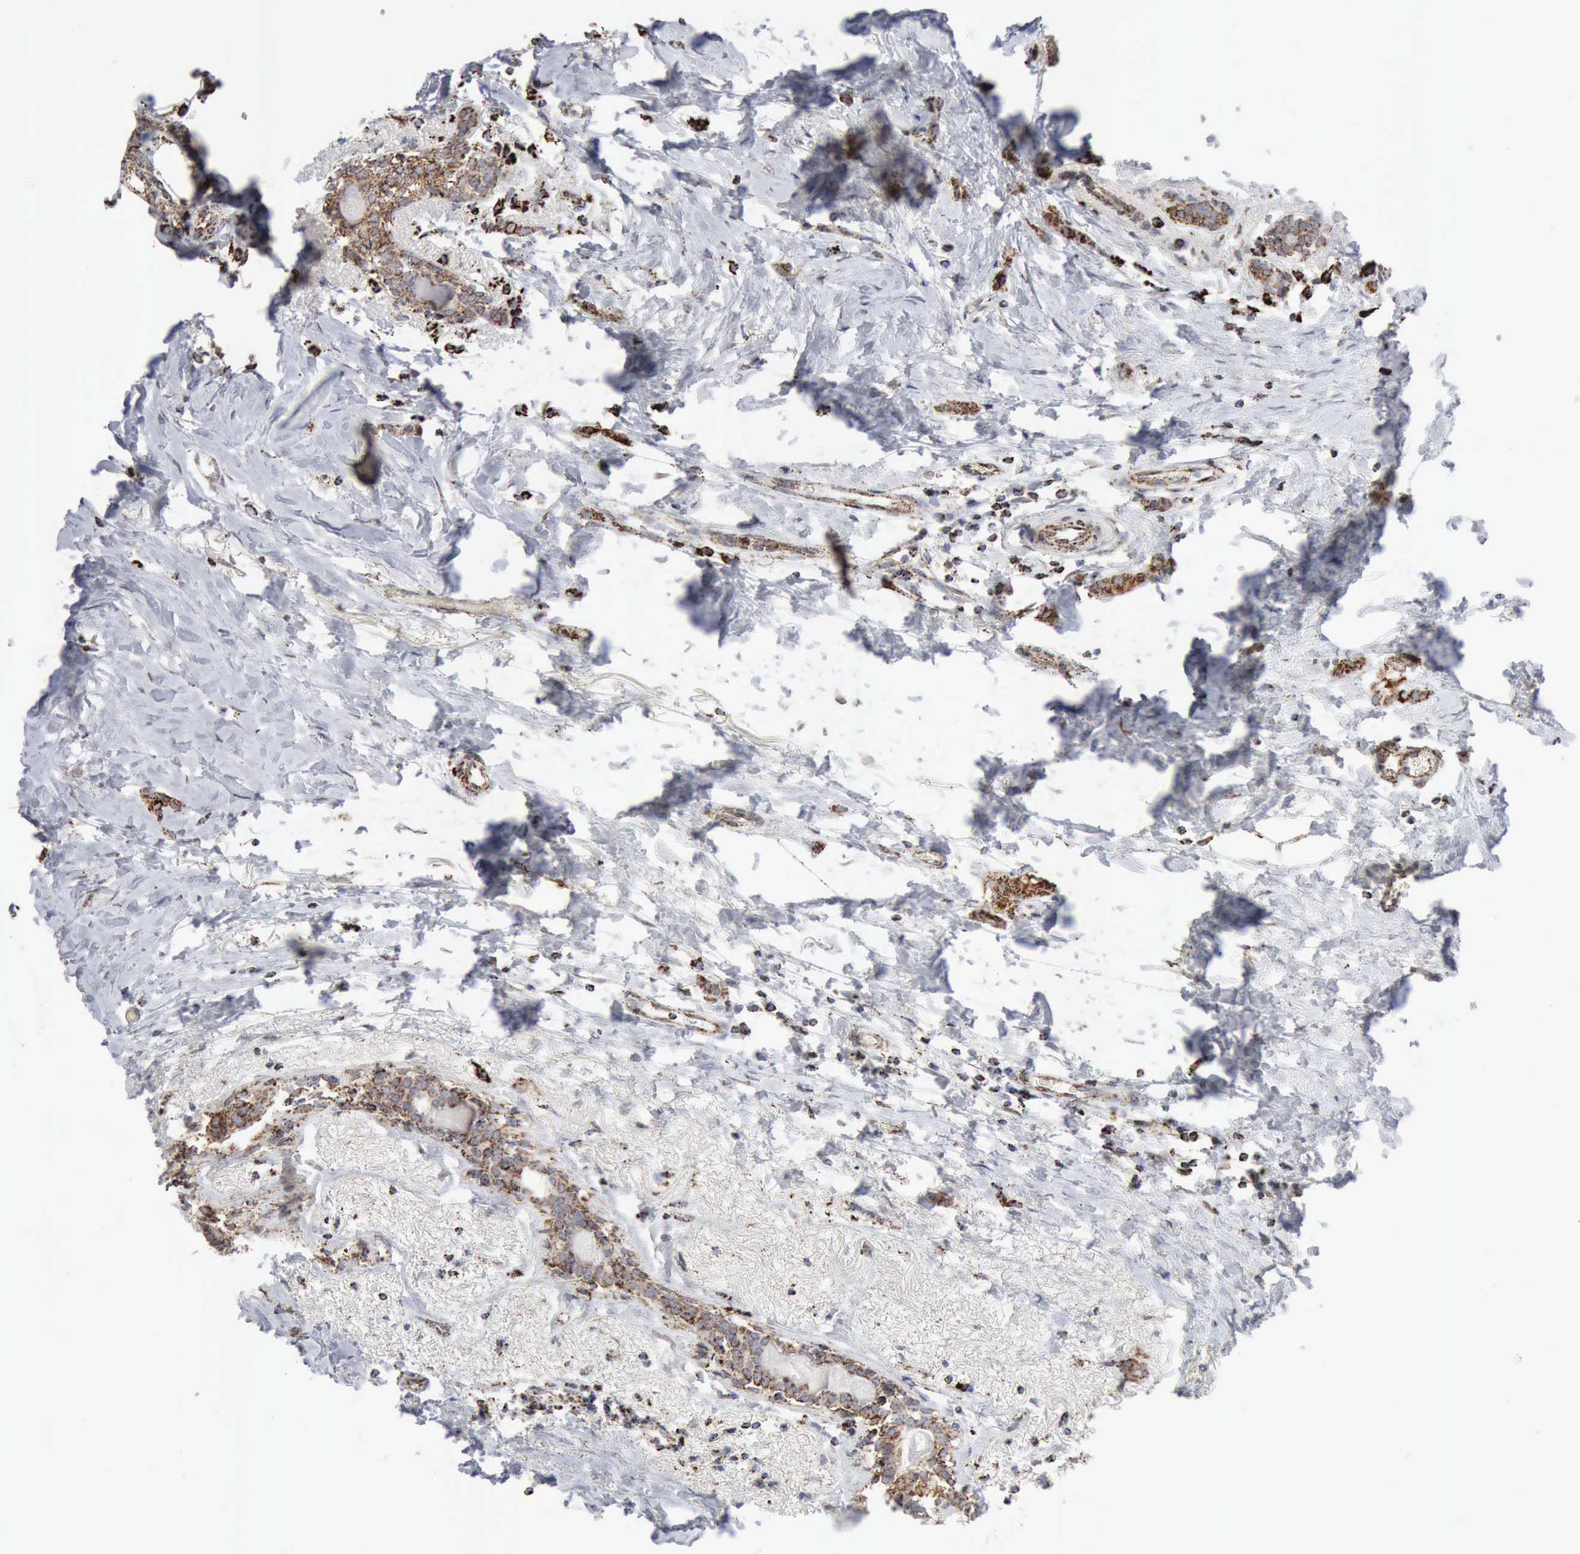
{"staining": {"intensity": "moderate", "quantity": ">75%", "location": "cytoplasmic/membranous"}, "tissue": "breast cancer", "cell_type": "Tumor cells", "image_type": "cancer", "snomed": [{"axis": "morphology", "description": "Lobular carcinoma"}, {"axis": "topography", "description": "Breast"}], "caption": "A micrograph of human lobular carcinoma (breast) stained for a protein displays moderate cytoplasmic/membranous brown staining in tumor cells. Using DAB (brown) and hematoxylin (blue) stains, captured at high magnification using brightfield microscopy.", "gene": "ACO2", "patient": {"sex": "female", "age": 55}}